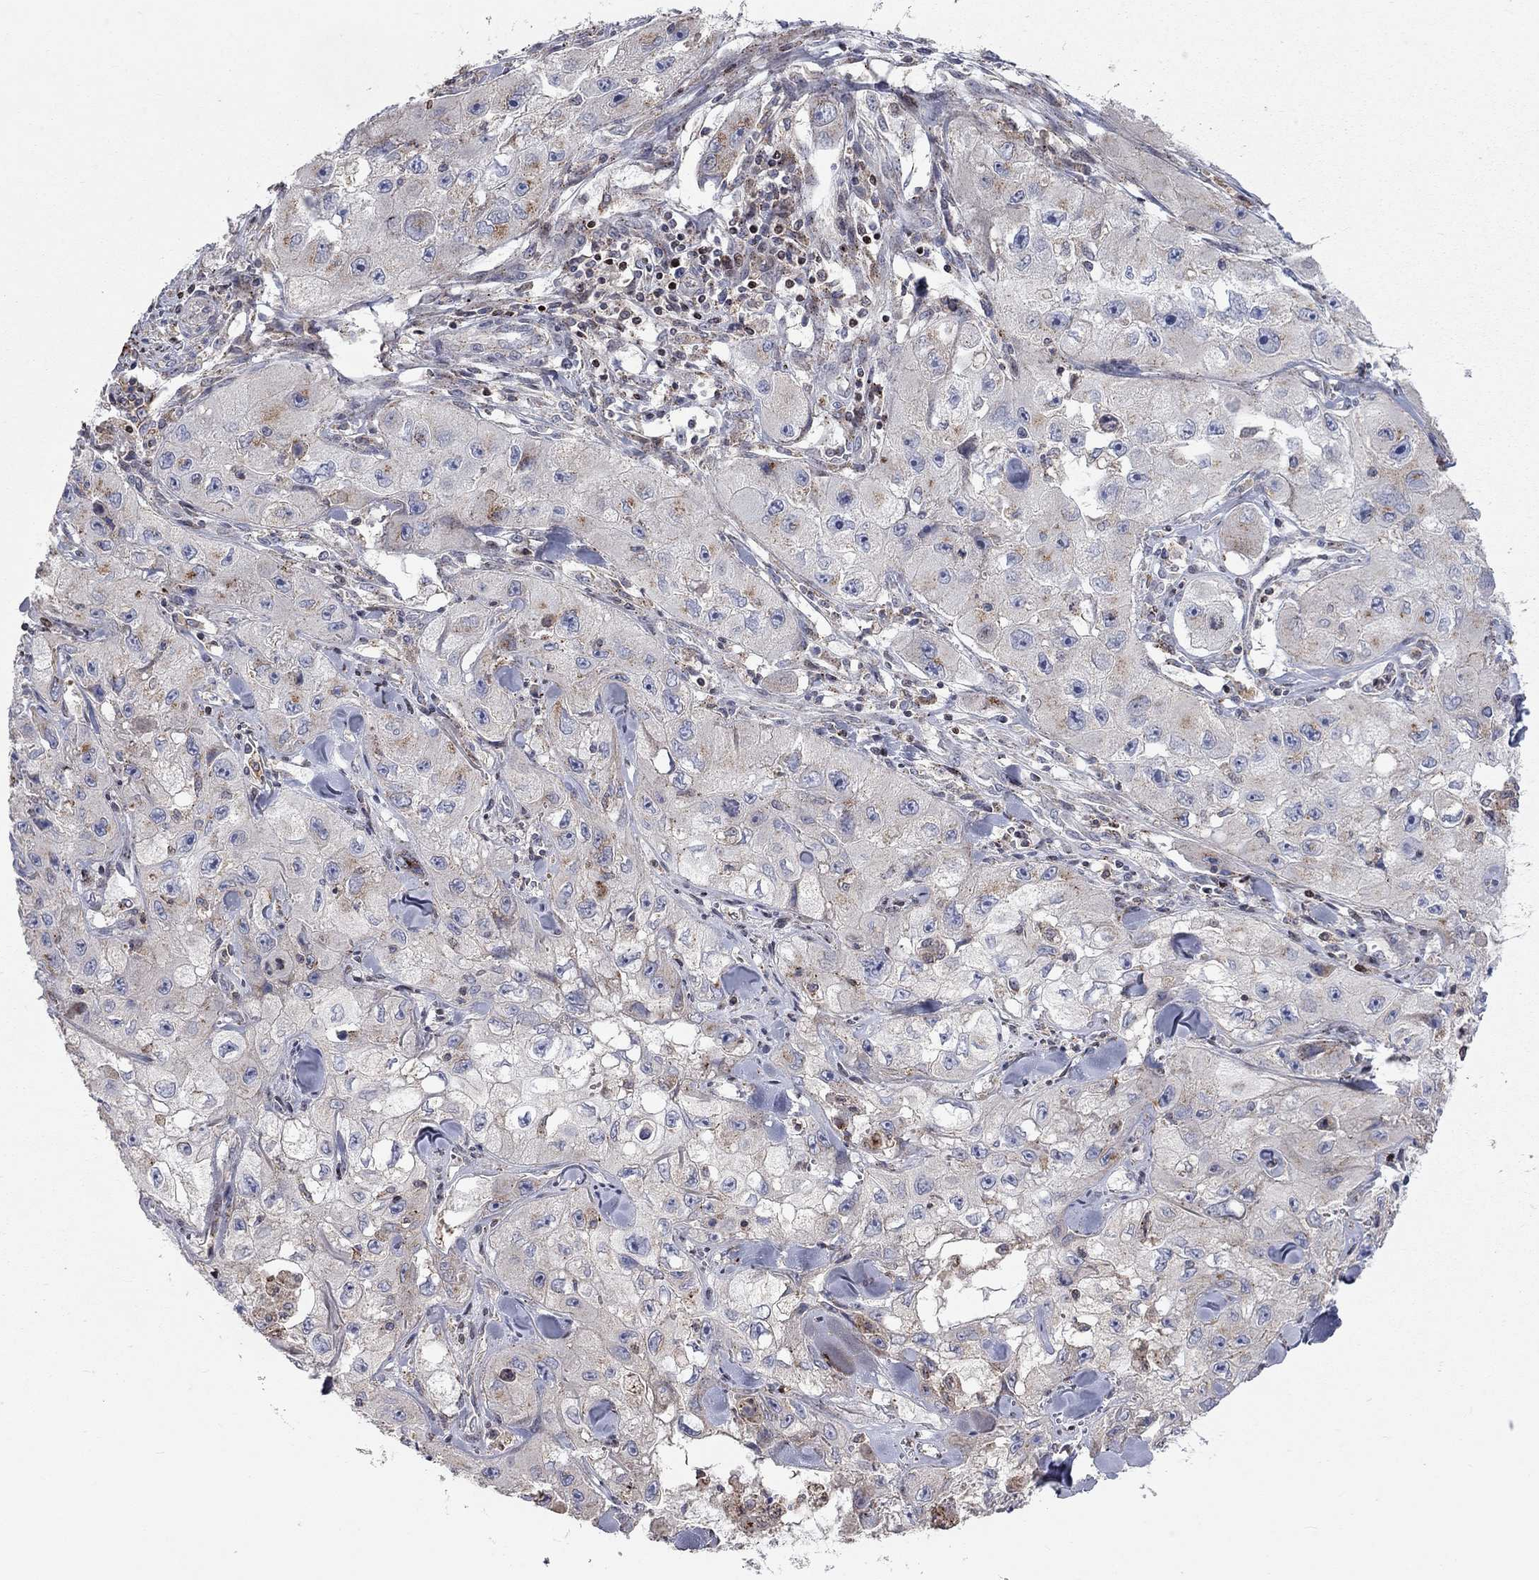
{"staining": {"intensity": "weak", "quantity": "<25%", "location": "cytoplasmic/membranous"}, "tissue": "skin cancer", "cell_type": "Tumor cells", "image_type": "cancer", "snomed": [{"axis": "morphology", "description": "Squamous cell carcinoma, NOS"}, {"axis": "topography", "description": "Skin"}, {"axis": "topography", "description": "Subcutis"}], "caption": "The photomicrograph demonstrates no staining of tumor cells in skin cancer (squamous cell carcinoma).", "gene": "ERN2", "patient": {"sex": "male", "age": 73}}